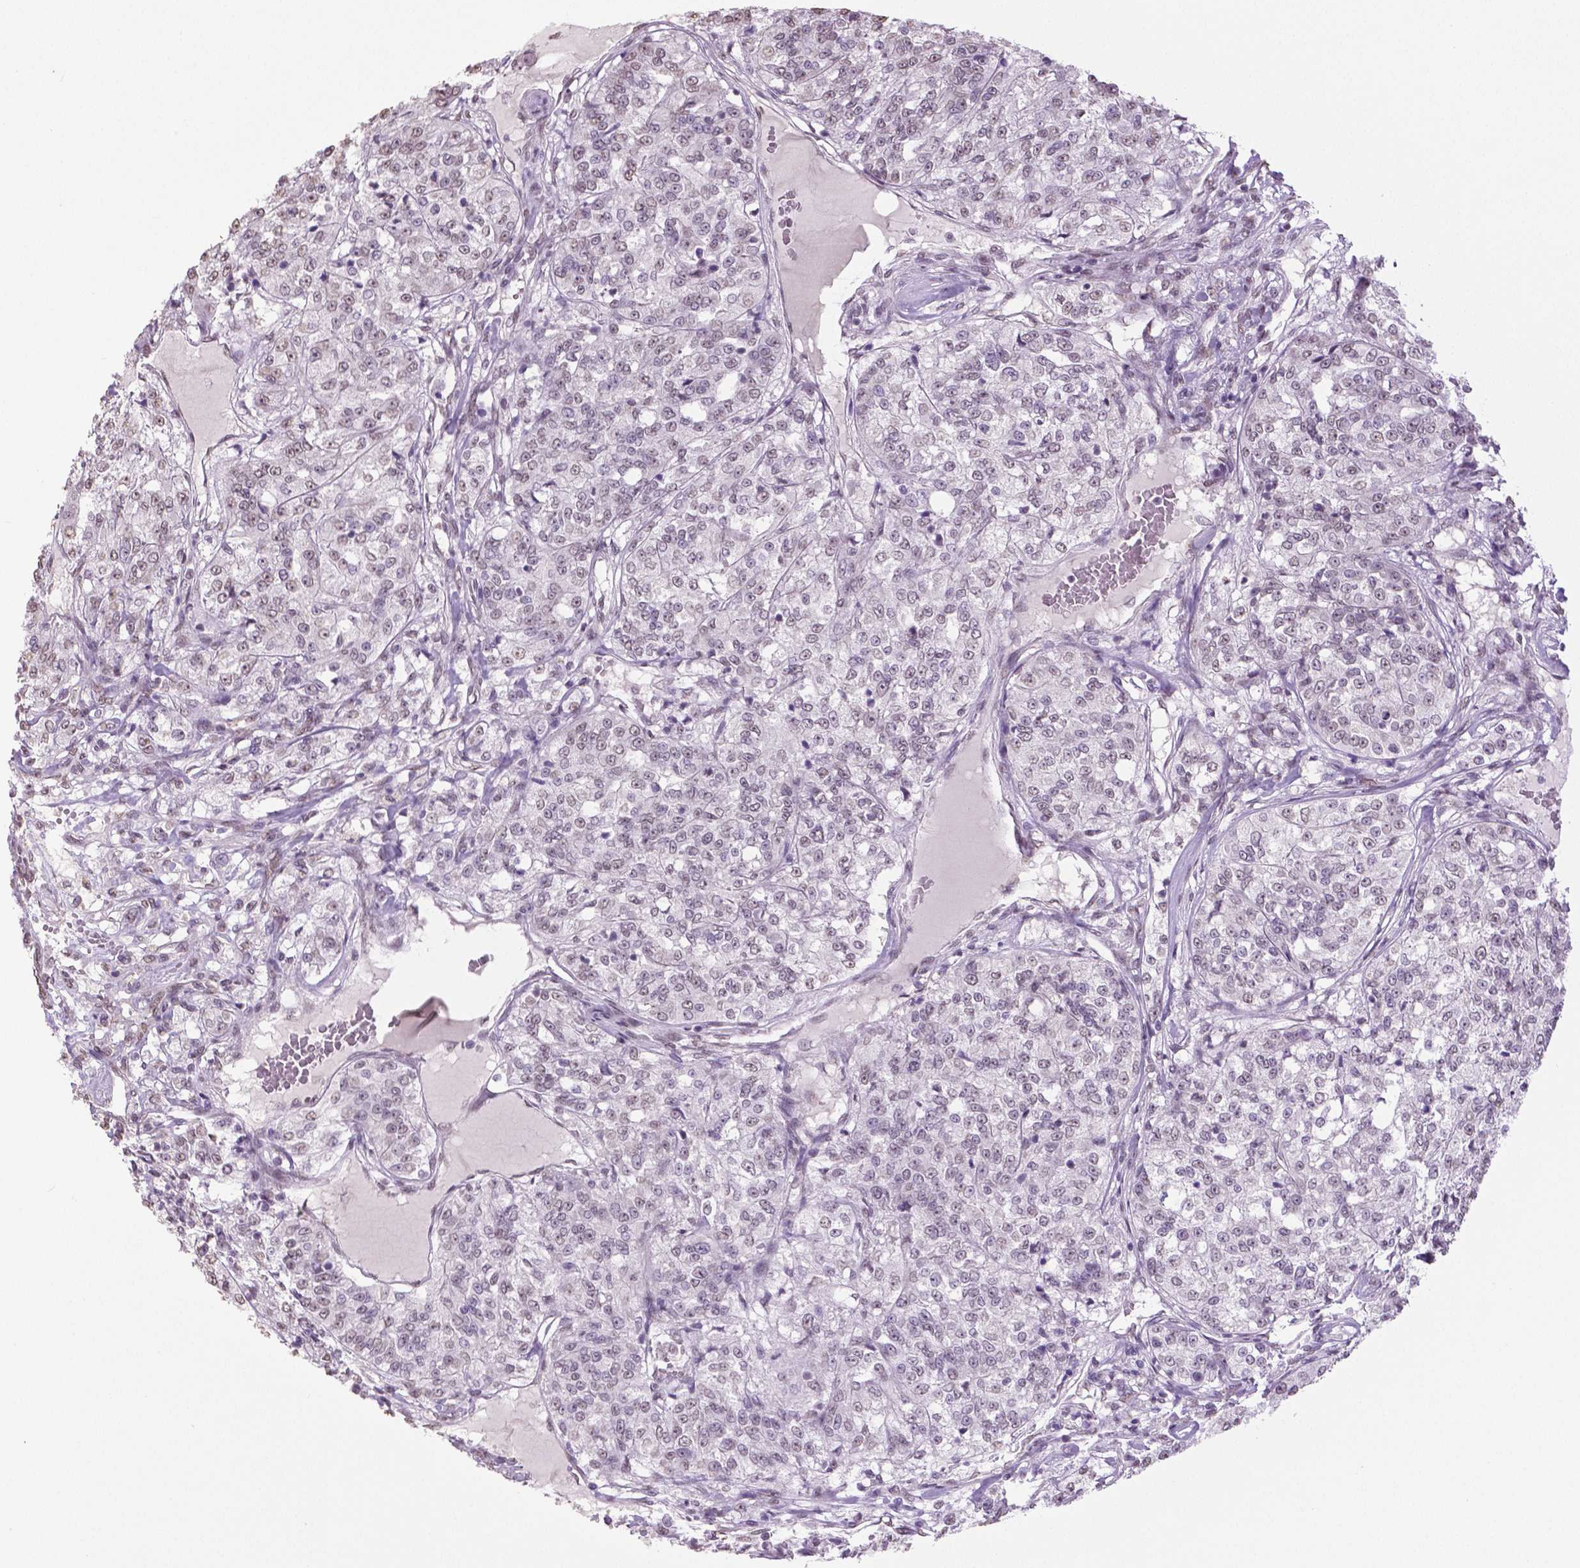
{"staining": {"intensity": "negative", "quantity": "none", "location": "none"}, "tissue": "renal cancer", "cell_type": "Tumor cells", "image_type": "cancer", "snomed": [{"axis": "morphology", "description": "Adenocarcinoma, NOS"}, {"axis": "topography", "description": "Kidney"}], "caption": "Tumor cells are negative for protein expression in human renal cancer.", "gene": "IGF2BP1", "patient": {"sex": "female", "age": 63}}